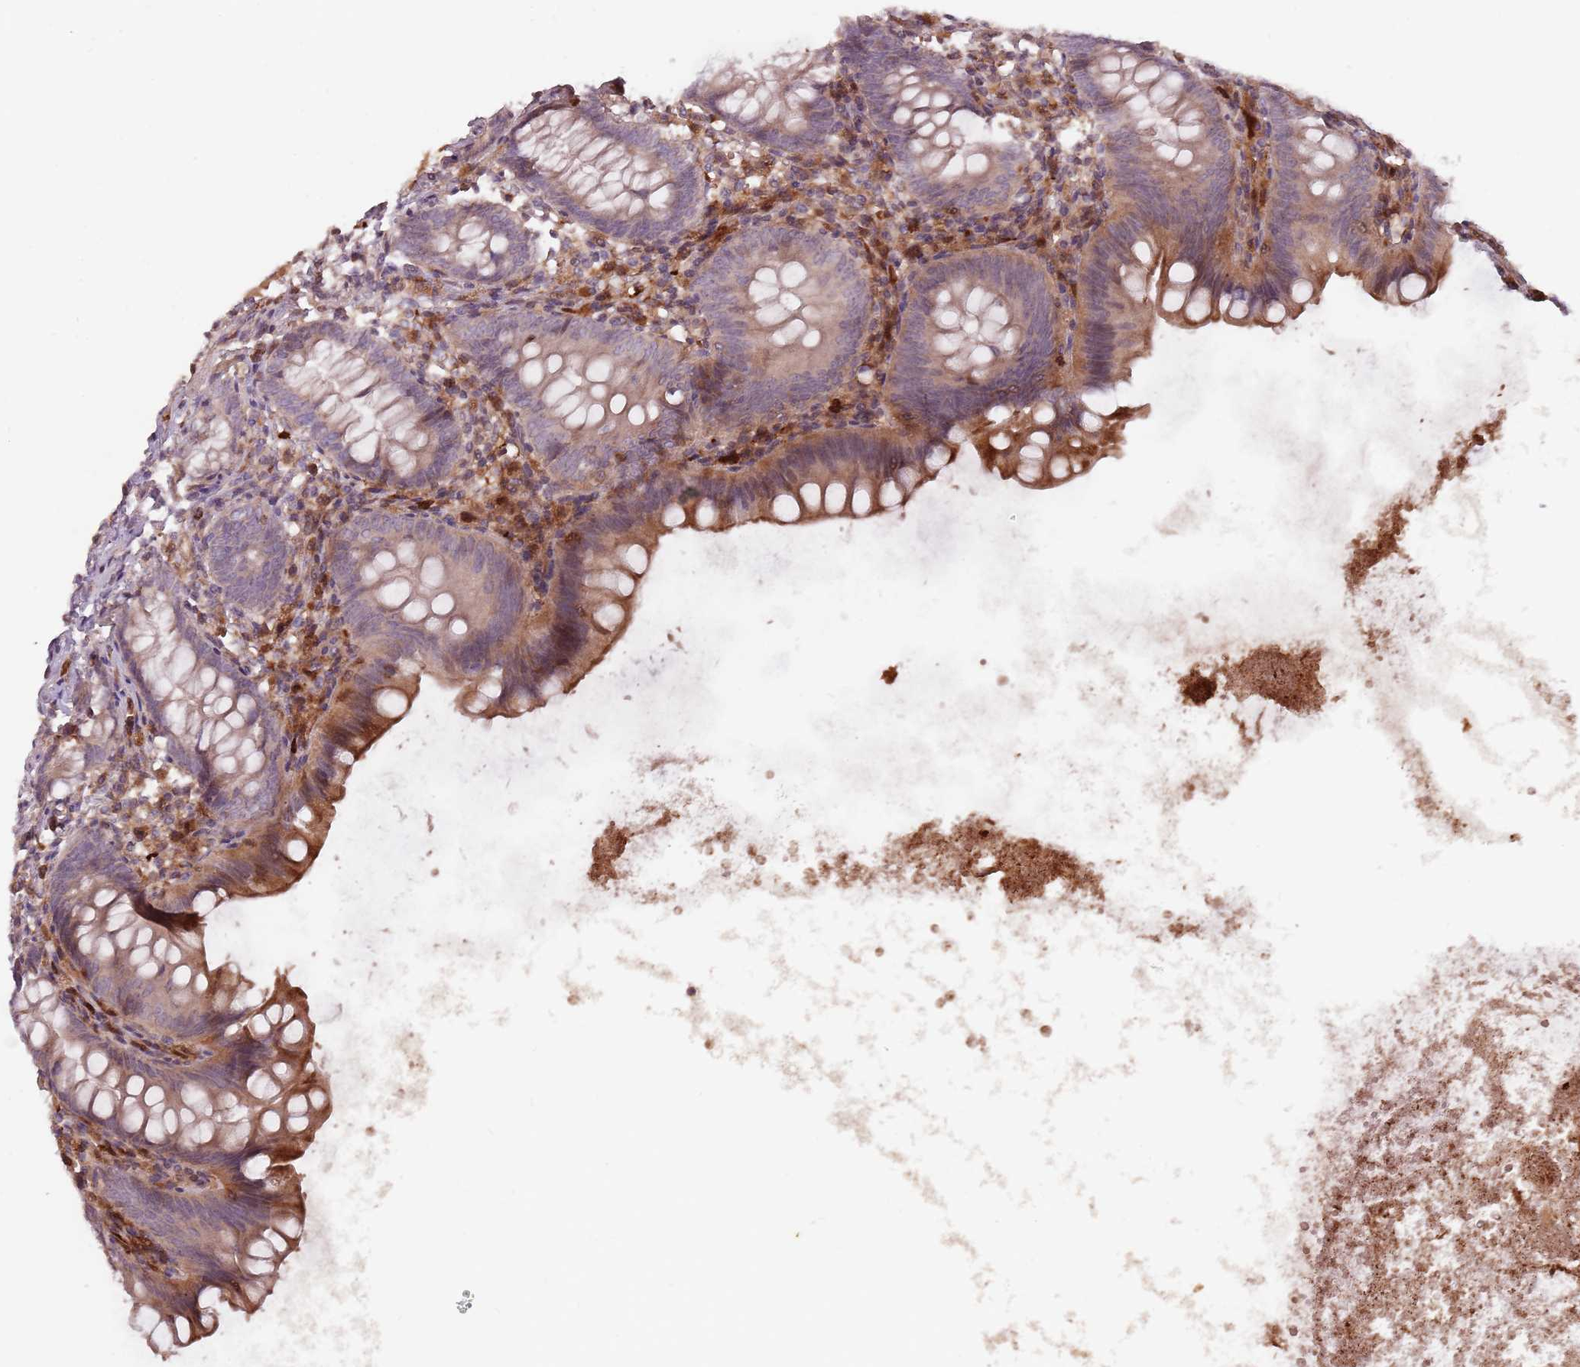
{"staining": {"intensity": "moderate", "quantity": "25%-75%", "location": "cytoplasmic/membranous"}, "tissue": "appendix", "cell_type": "Glandular cells", "image_type": "normal", "snomed": [{"axis": "morphology", "description": "Normal tissue, NOS"}, {"axis": "topography", "description": "Appendix"}], "caption": "A medium amount of moderate cytoplasmic/membranous staining is present in about 25%-75% of glandular cells in unremarkable appendix.", "gene": "GPR180", "patient": {"sex": "female", "age": 62}}